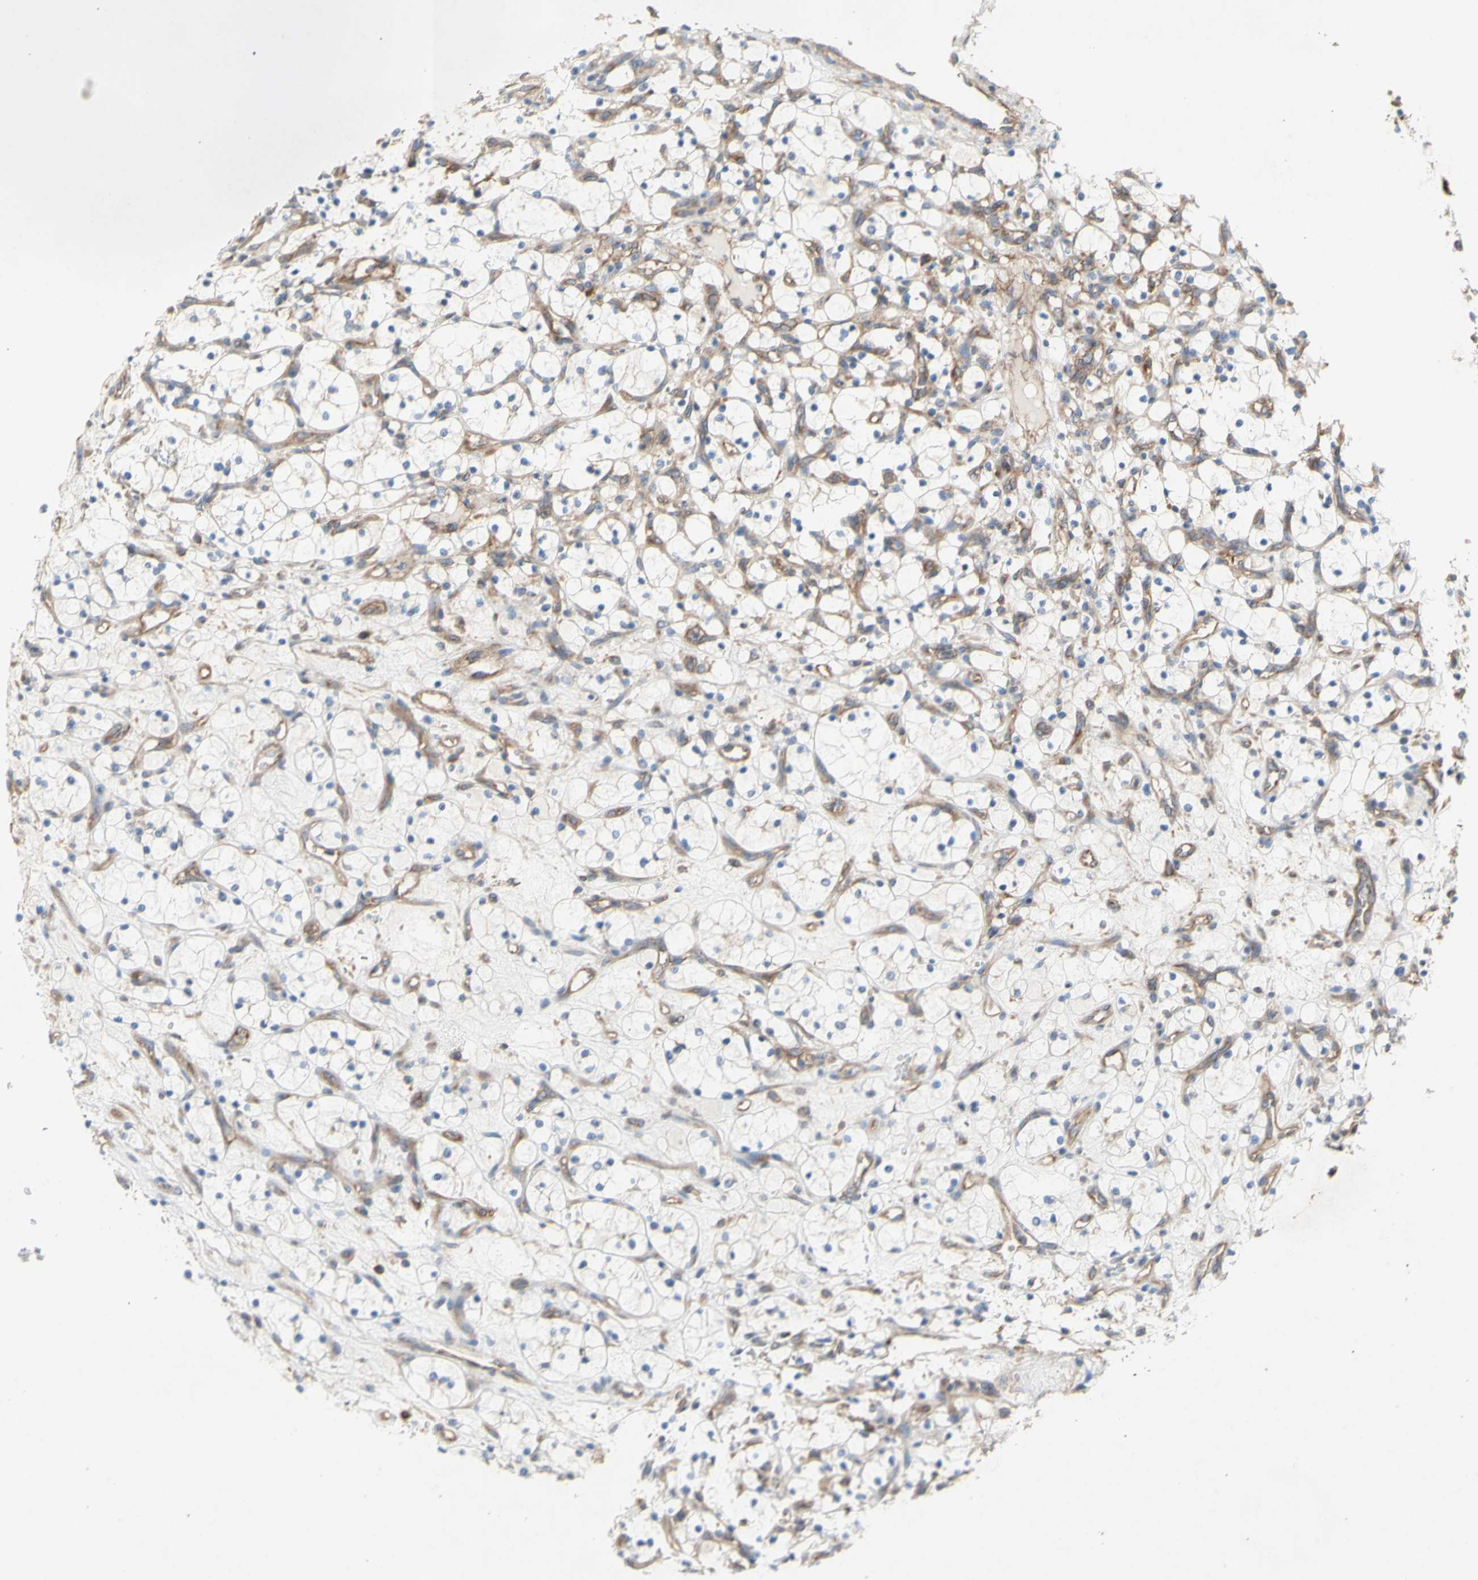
{"staining": {"intensity": "negative", "quantity": "none", "location": "none"}, "tissue": "renal cancer", "cell_type": "Tumor cells", "image_type": "cancer", "snomed": [{"axis": "morphology", "description": "Adenocarcinoma, NOS"}, {"axis": "topography", "description": "Kidney"}], "caption": "Immunohistochemical staining of human renal adenocarcinoma demonstrates no significant staining in tumor cells.", "gene": "KLC1", "patient": {"sex": "female", "age": 69}}